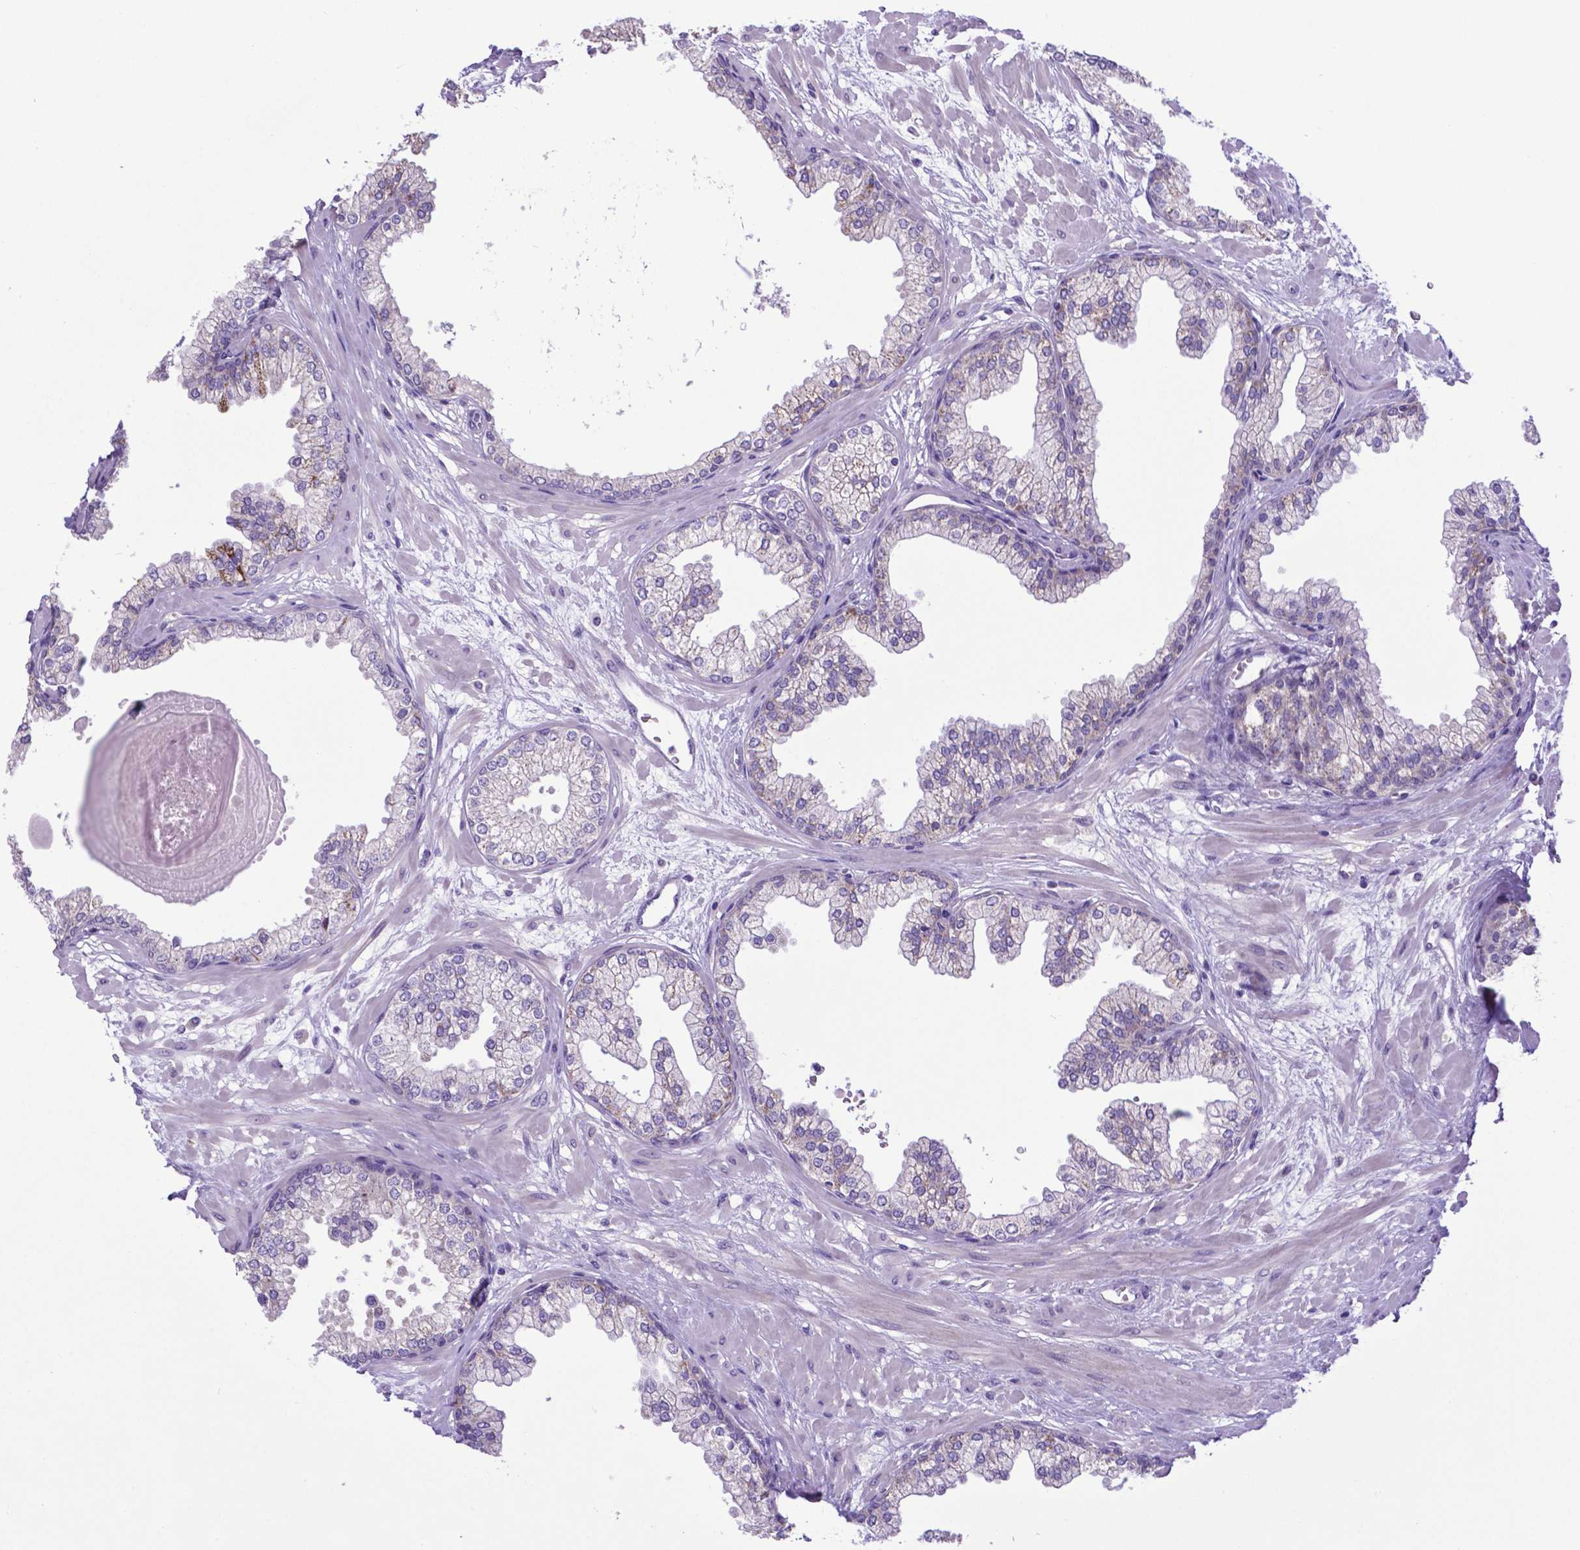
{"staining": {"intensity": "negative", "quantity": "none", "location": "none"}, "tissue": "prostate", "cell_type": "Glandular cells", "image_type": "normal", "snomed": [{"axis": "morphology", "description": "Normal tissue, NOS"}, {"axis": "topography", "description": "Prostate"}, {"axis": "topography", "description": "Peripheral nerve tissue"}], "caption": "The histopathology image demonstrates no significant expression in glandular cells of prostate. Brightfield microscopy of IHC stained with DAB (brown) and hematoxylin (blue), captured at high magnification.", "gene": "ADRA2B", "patient": {"sex": "male", "age": 61}}